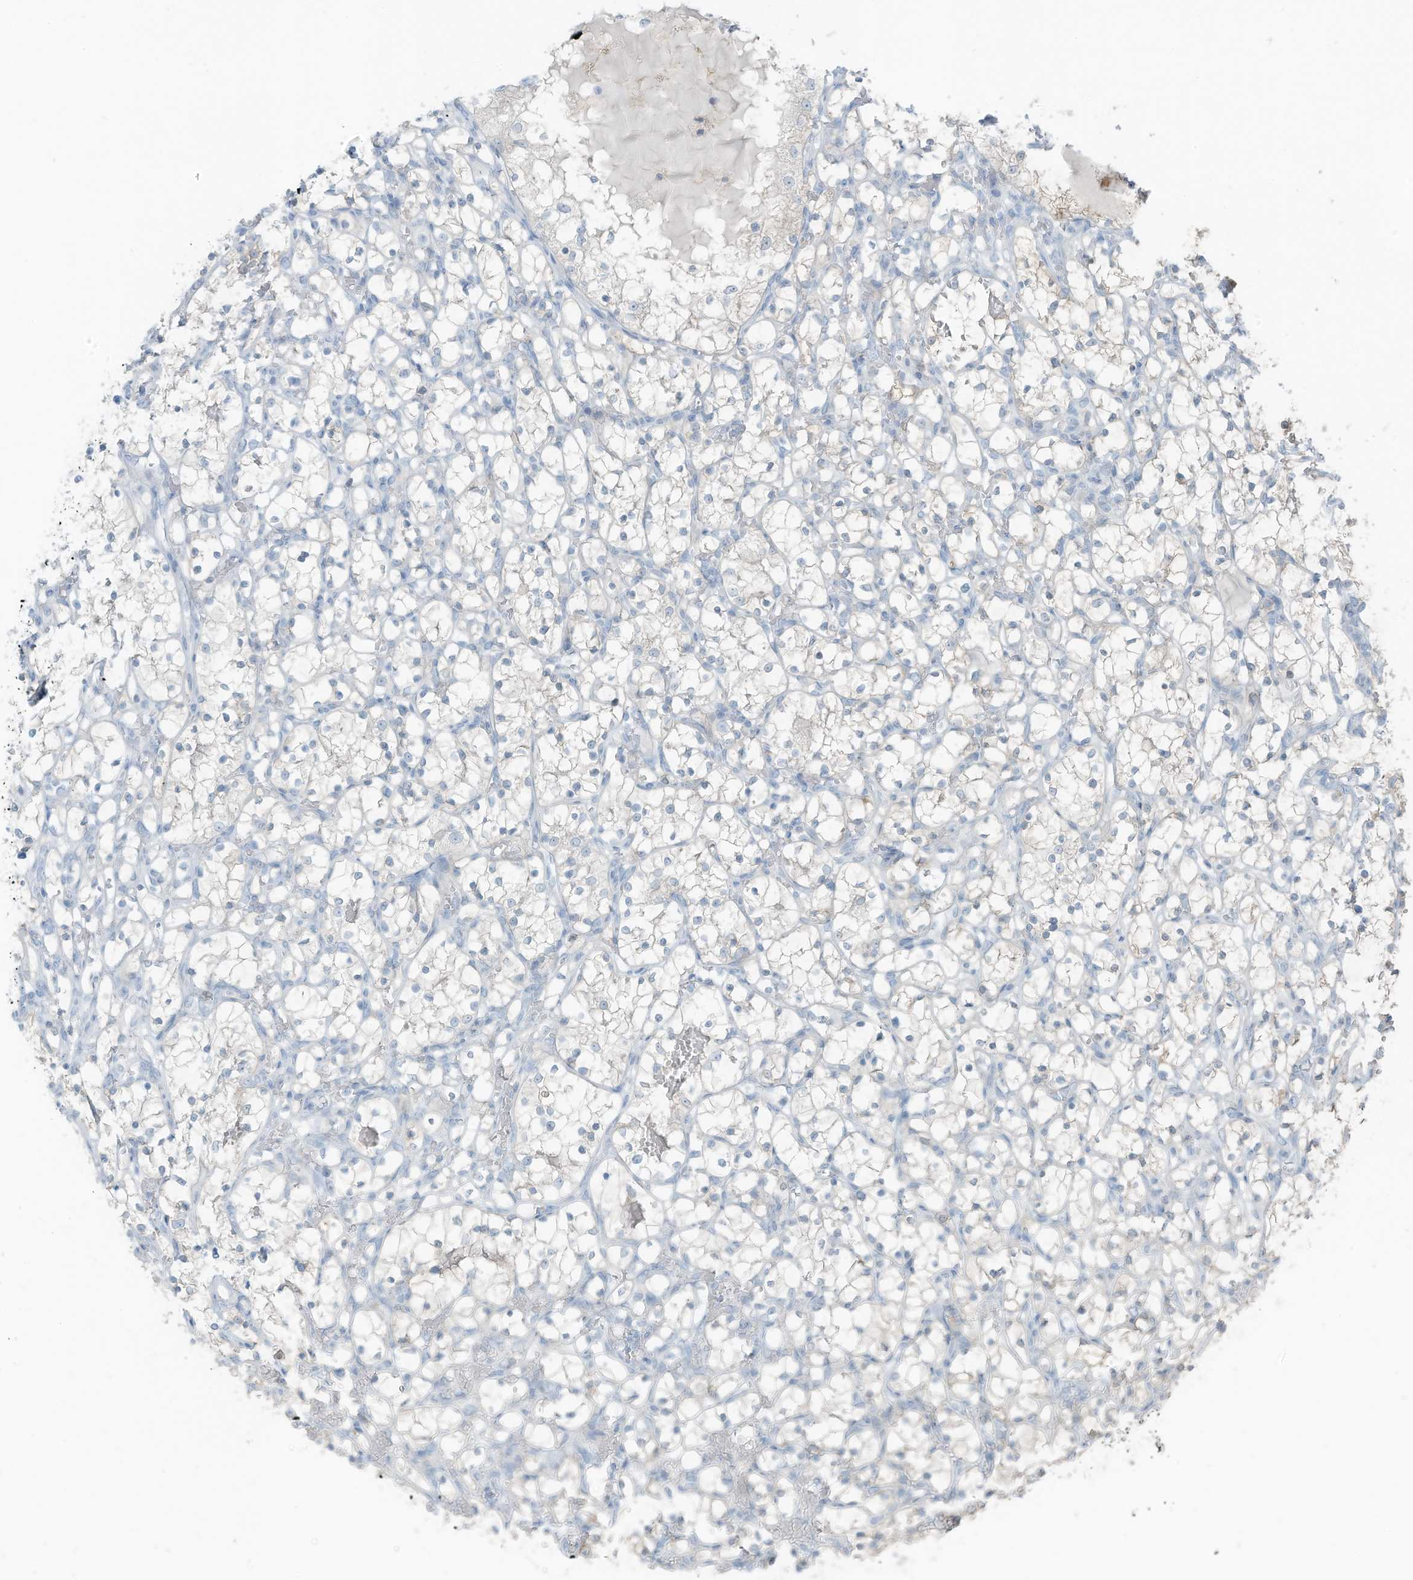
{"staining": {"intensity": "negative", "quantity": "none", "location": "none"}, "tissue": "renal cancer", "cell_type": "Tumor cells", "image_type": "cancer", "snomed": [{"axis": "morphology", "description": "Adenocarcinoma, NOS"}, {"axis": "topography", "description": "Kidney"}], "caption": "IHC image of renal cancer stained for a protein (brown), which shows no positivity in tumor cells. The staining was performed using DAB to visualize the protein expression in brown, while the nuclei were stained in blue with hematoxylin (Magnification: 20x).", "gene": "SLC25A43", "patient": {"sex": "female", "age": 69}}